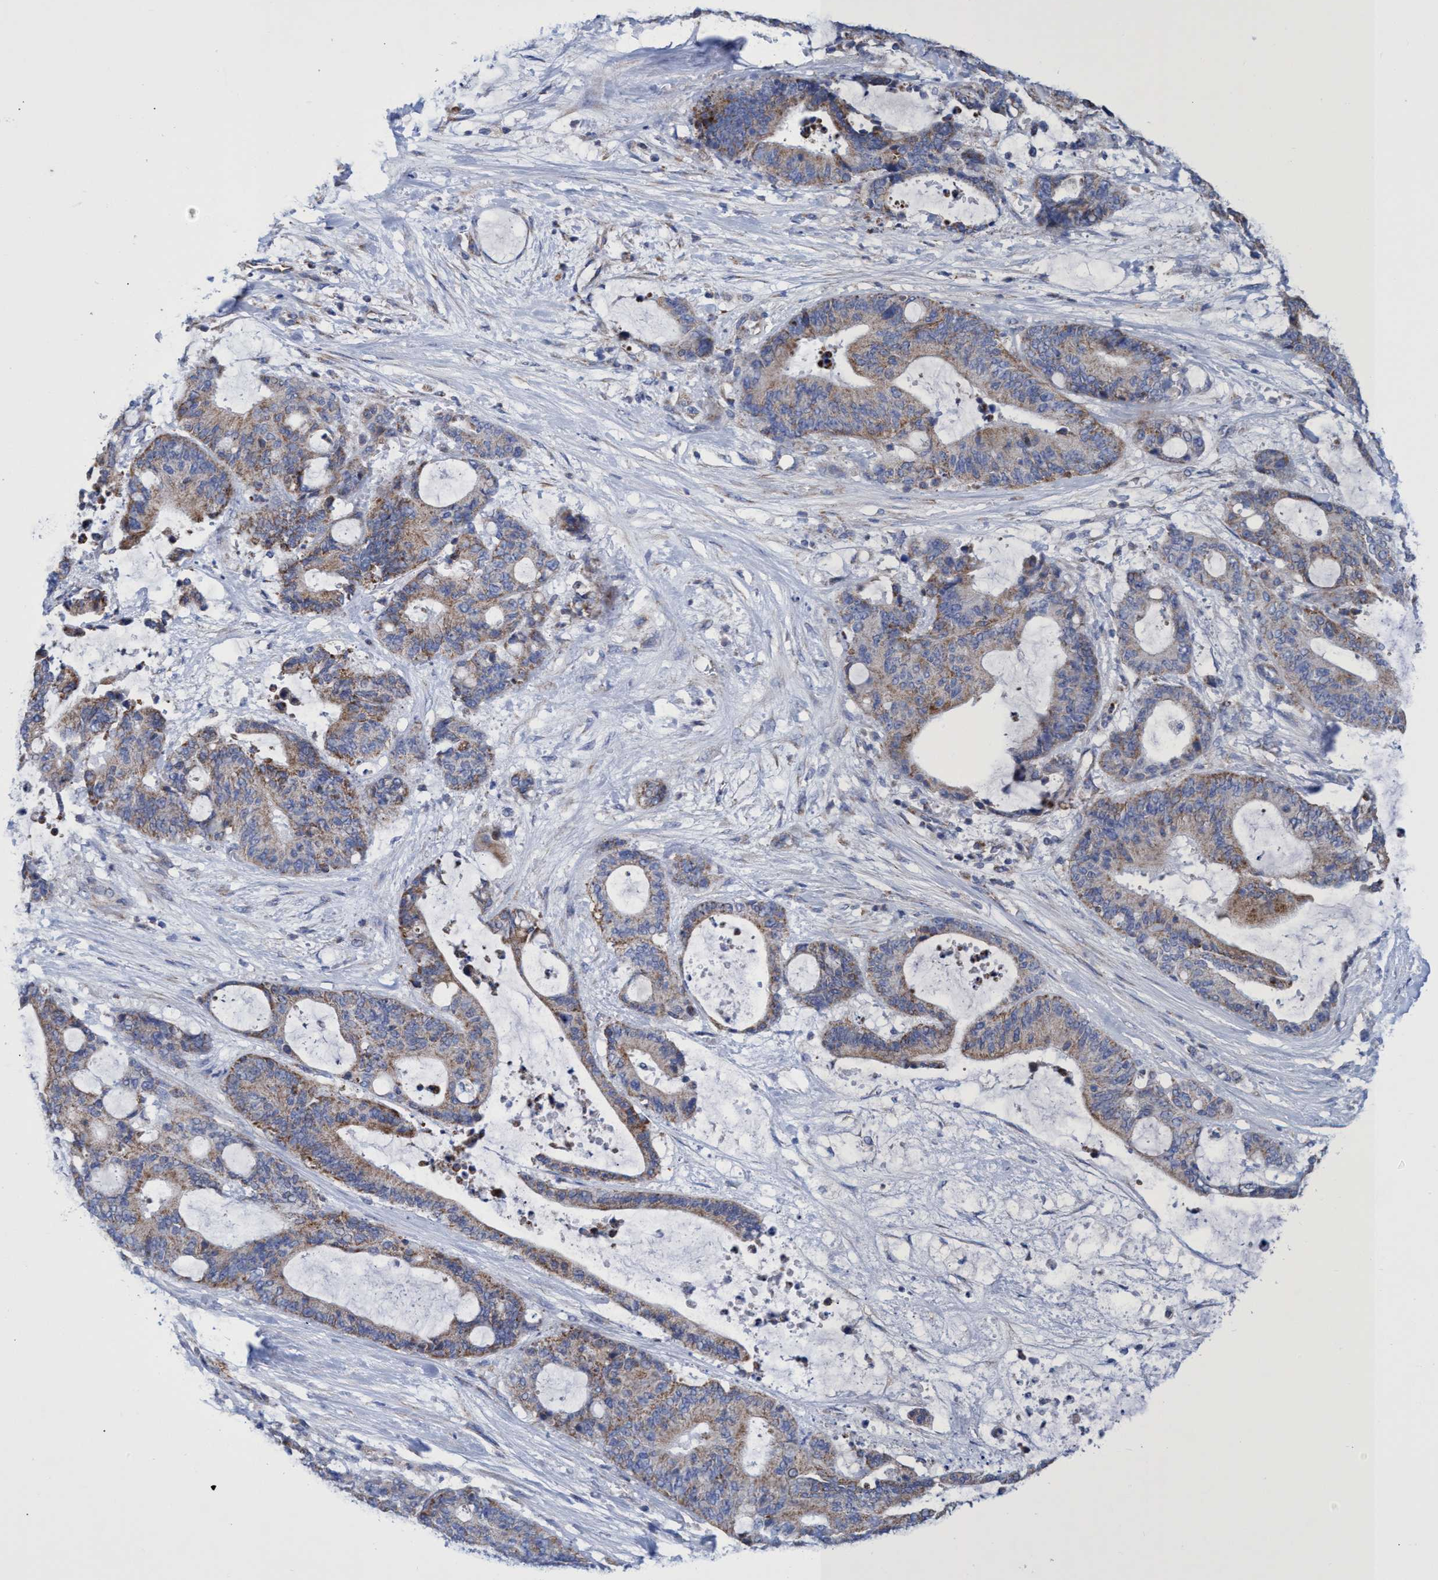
{"staining": {"intensity": "weak", "quantity": ">75%", "location": "cytoplasmic/membranous"}, "tissue": "liver cancer", "cell_type": "Tumor cells", "image_type": "cancer", "snomed": [{"axis": "morphology", "description": "Normal tissue, NOS"}, {"axis": "morphology", "description": "Cholangiocarcinoma"}, {"axis": "topography", "description": "Liver"}, {"axis": "topography", "description": "Peripheral nerve tissue"}], "caption": "Protein expression analysis of human liver cholangiocarcinoma reveals weak cytoplasmic/membranous staining in about >75% of tumor cells.", "gene": "ZNF750", "patient": {"sex": "female", "age": 73}}